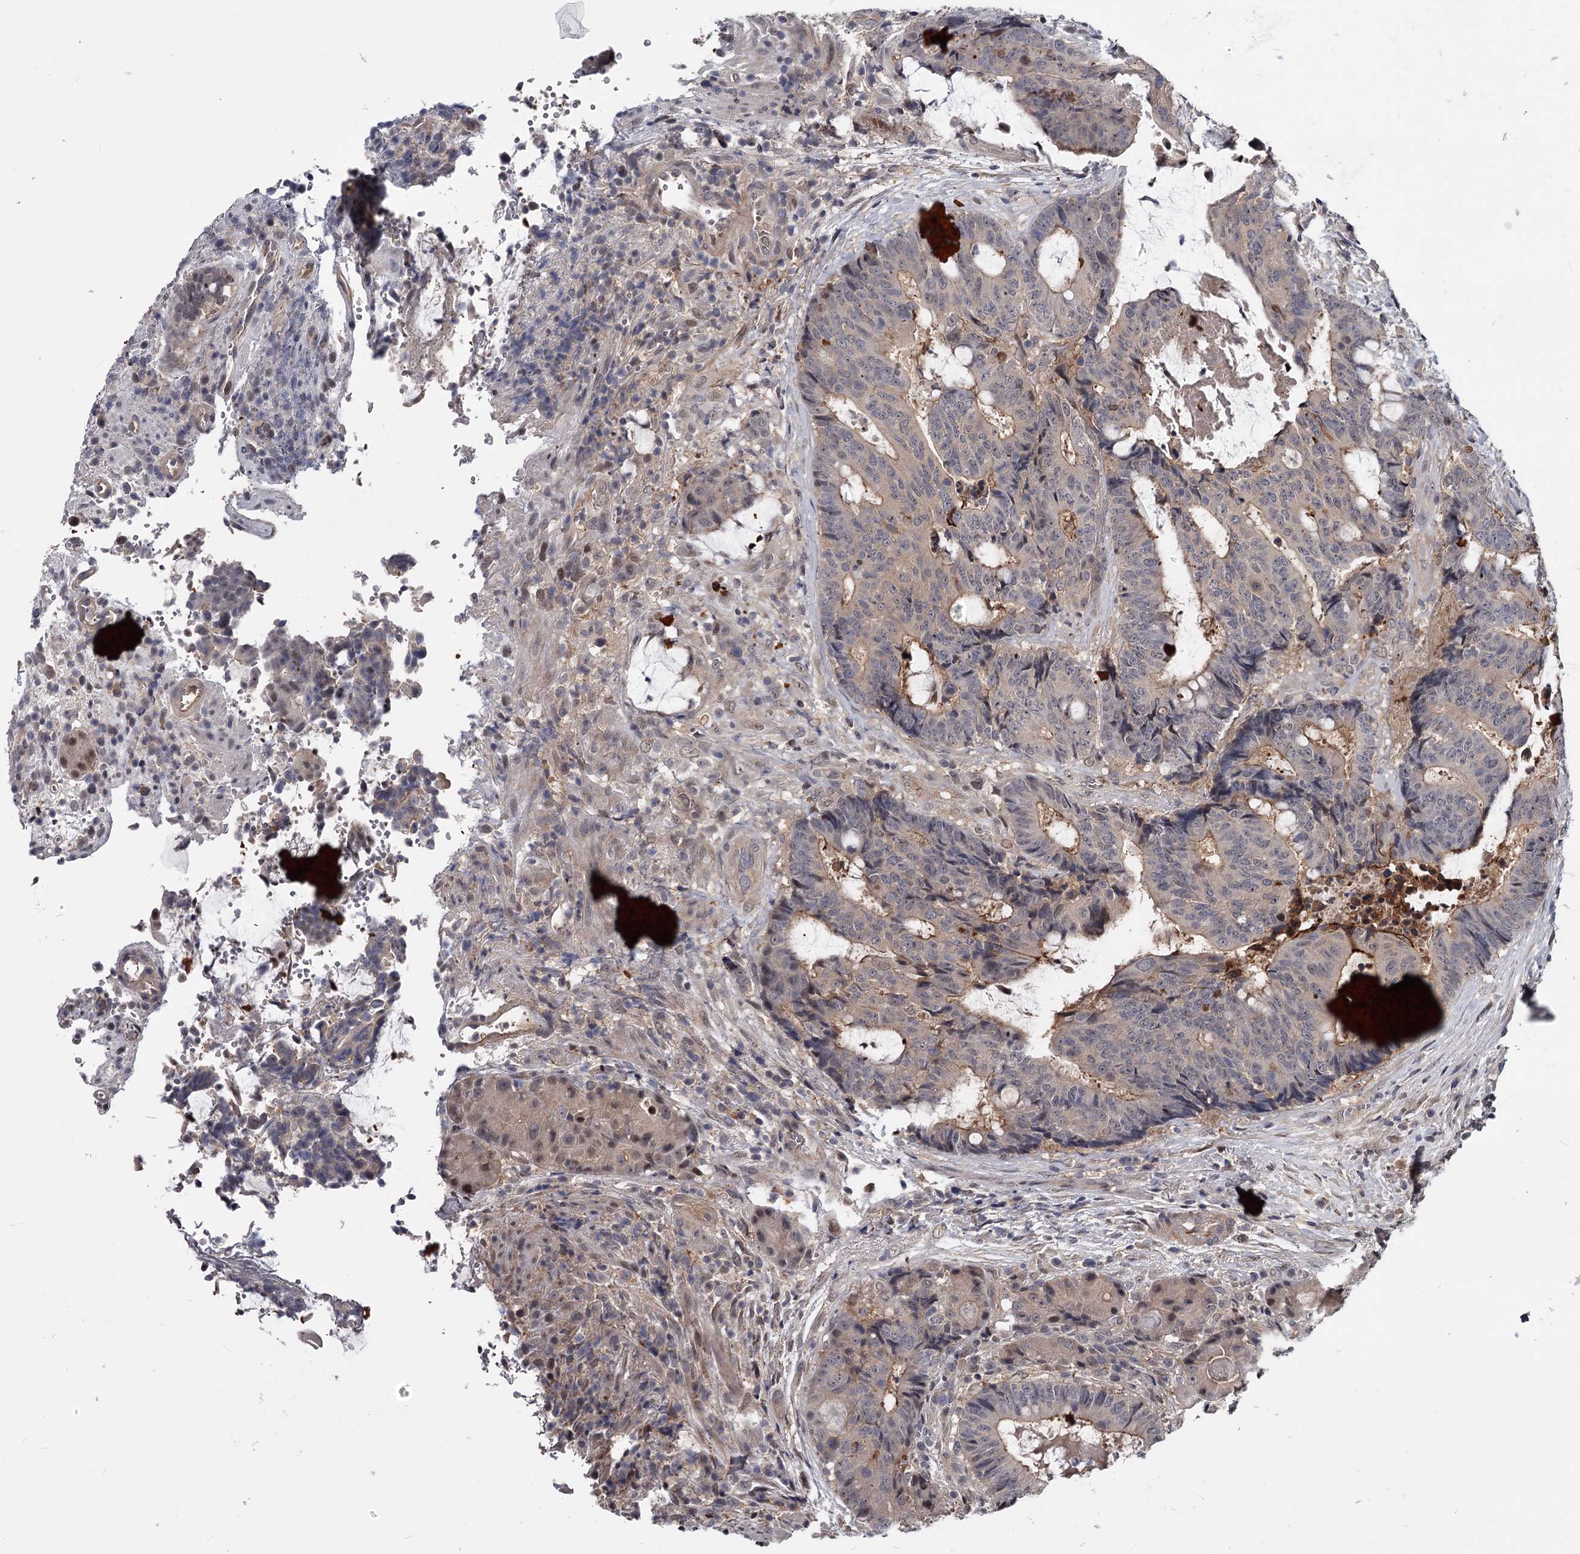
{"staining": {"intensity": "moderate", "quantity": "<25%", "location": "cytoplasmic/membranous"}, "tissue": "colorectal cancer", "cell_type": "Tumor cells", "image_type": "cancer", "snomed": [{"axis": "morphology", "description": "Adenocarcinoma, NOS"}, {"axis": "topography", "description": "Rectum"}], "caption": "Protein staining displays moderate cytoplasmic/membranous expression in about <25% of tumor cells in colorectal adenocarcinoma.", "gene": "DAO", "patient": {"sex": "male", "age": 69}}